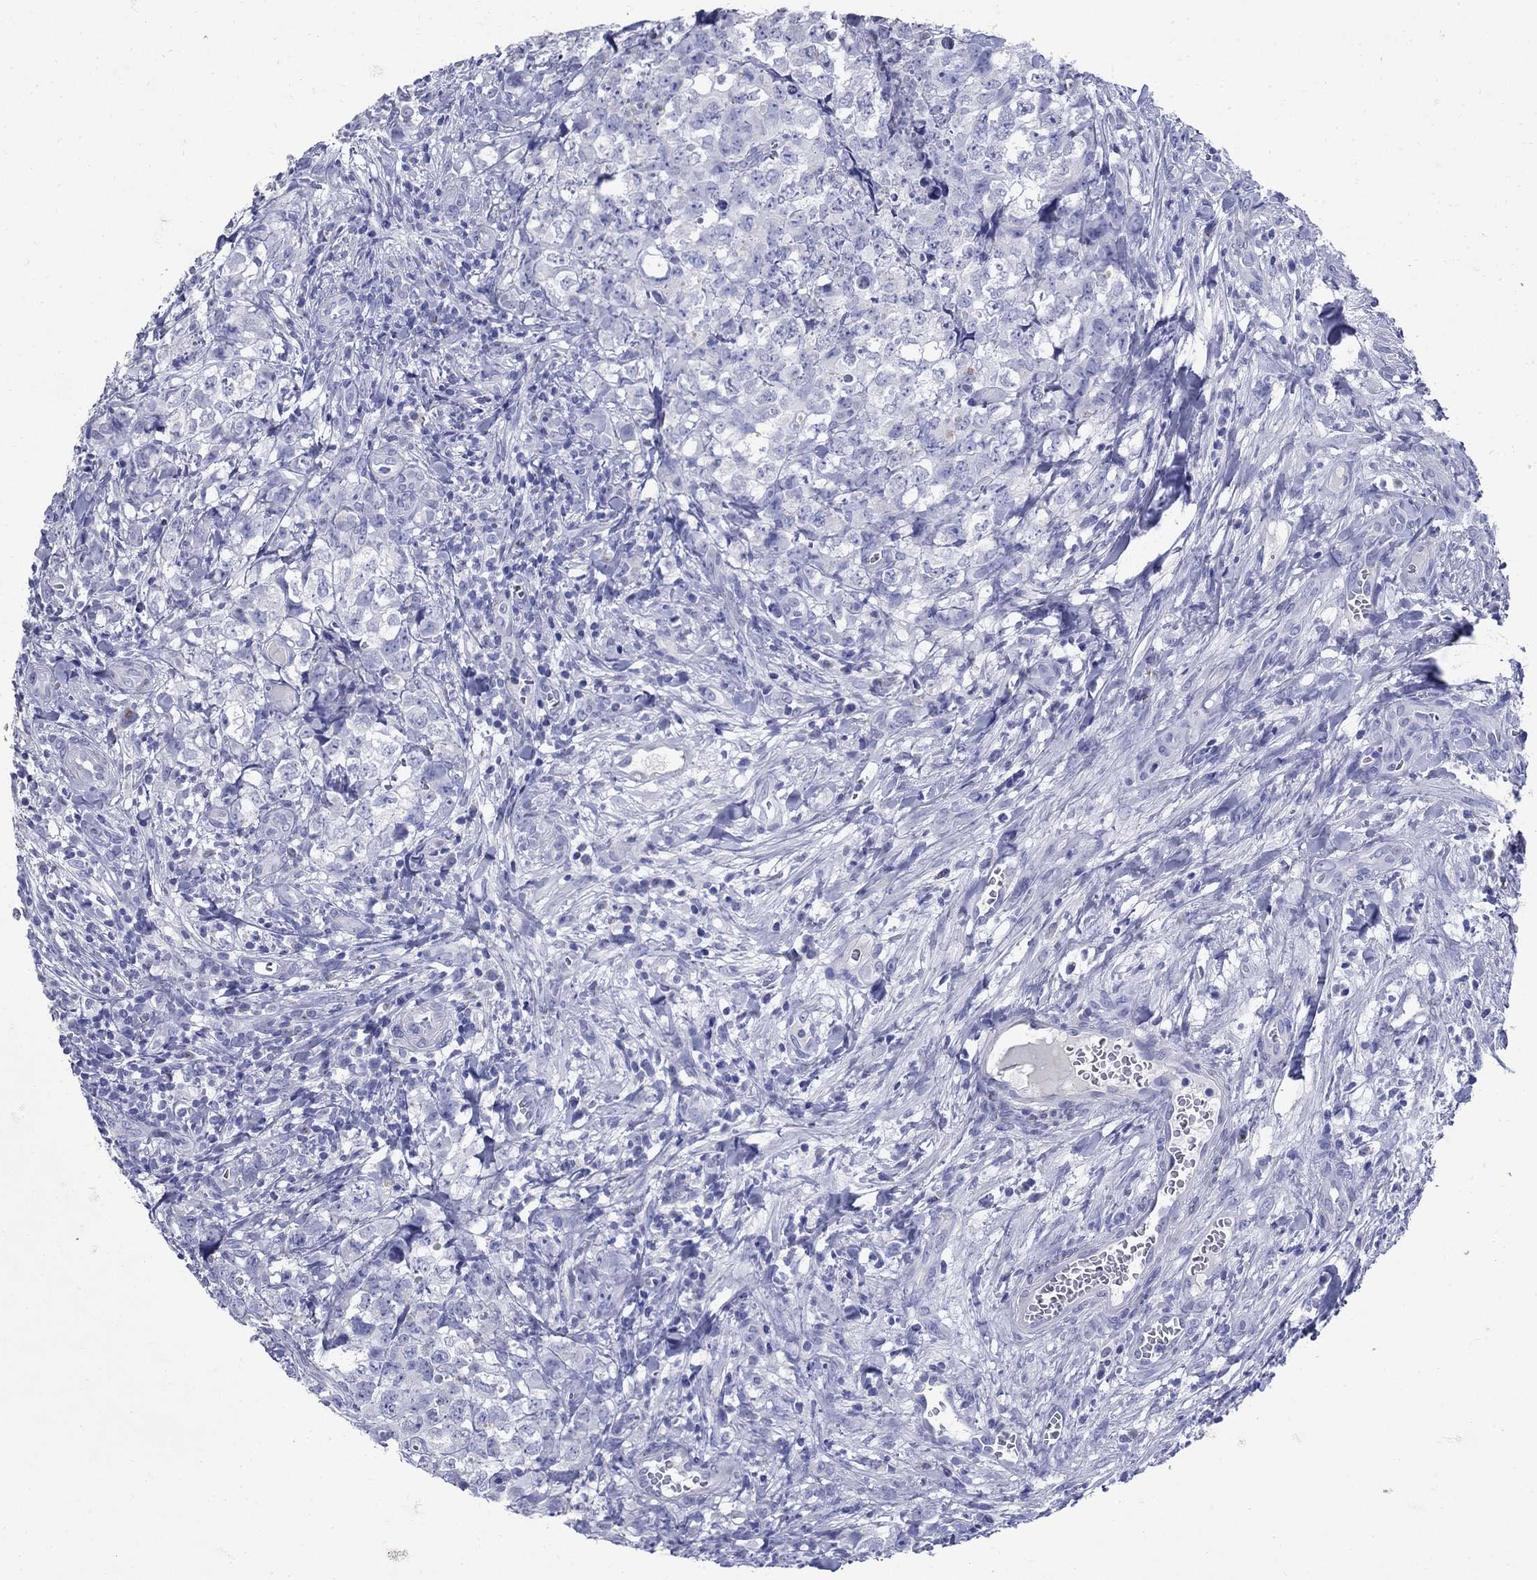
{"staining": {"intensity": "negative", "quantity": "none", "location": "none"}, "tissue": "testis cancer", "cell_type": "Tumor cells", "image_type": "cancer", "snomed": [{"axis": "morphology", "description": "Carcinoma, Embryonal, NOS"}, {"axis": "topography", "description": "Testis"}], "caption": "Testis cancer (embryonal carcinoma) stained for a protein using IHC exhibits no staining tumor cells.", "gene": "CD1A", "patient": {"sex": "male", "age": 23}}